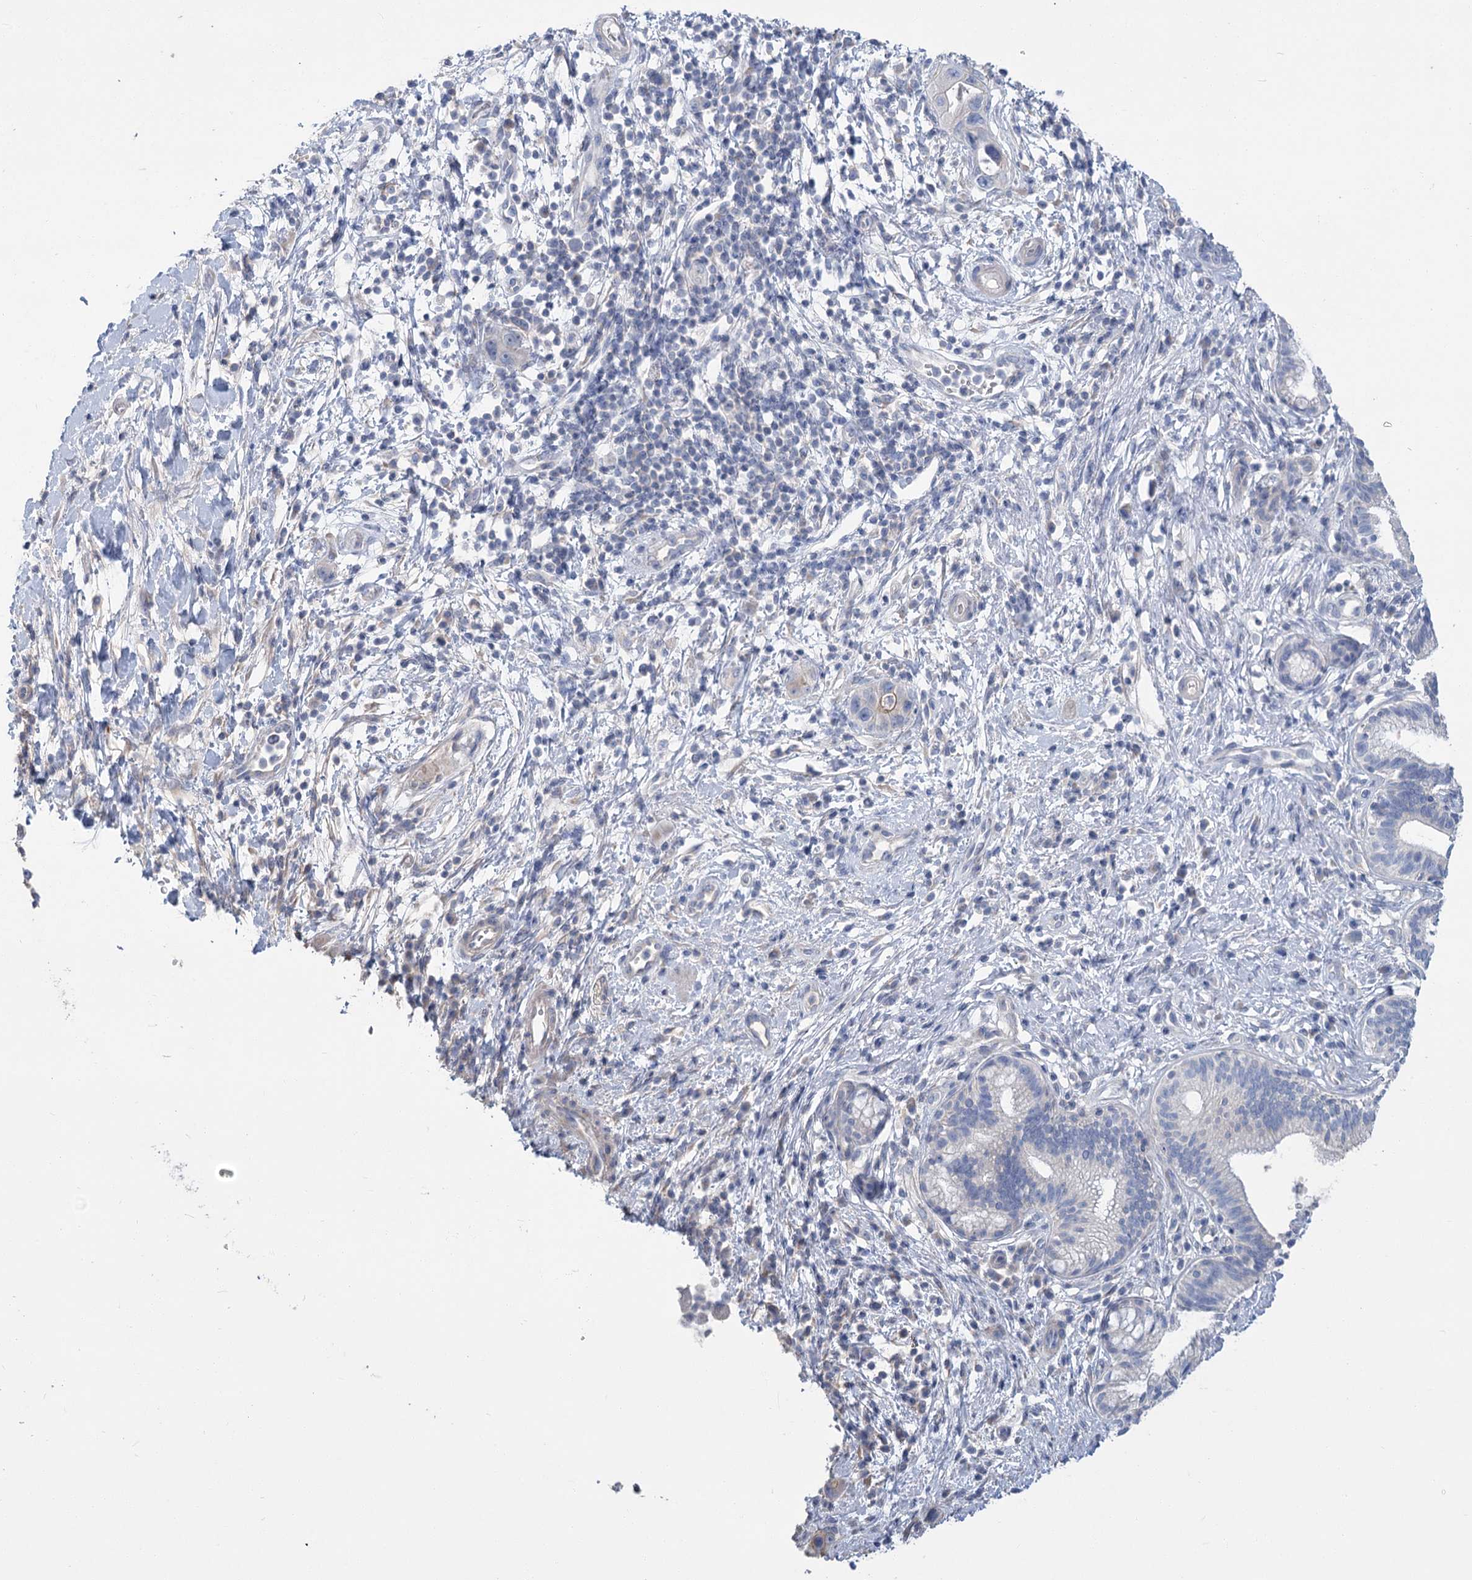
{"staining": {"intensity": "weak", "quantity": "<25%", "location": "cytoplasmic/membranous"}, "tissue": "pancreatic cancer", "cell_type": "Tumor cells", "image_type": "cancer", "snomed": [{"axis": "morphology", "description": "Adenocarcinoma, NOS"}, {"axis": "topography", "description": "Pancreas"}], "caption": "Pancreatic cancer was stained to show a protein in brown. There is no significant expression in tumor cells.", "gene": "SLC9A3", "patient": {"sex": "female", "age": 73}}